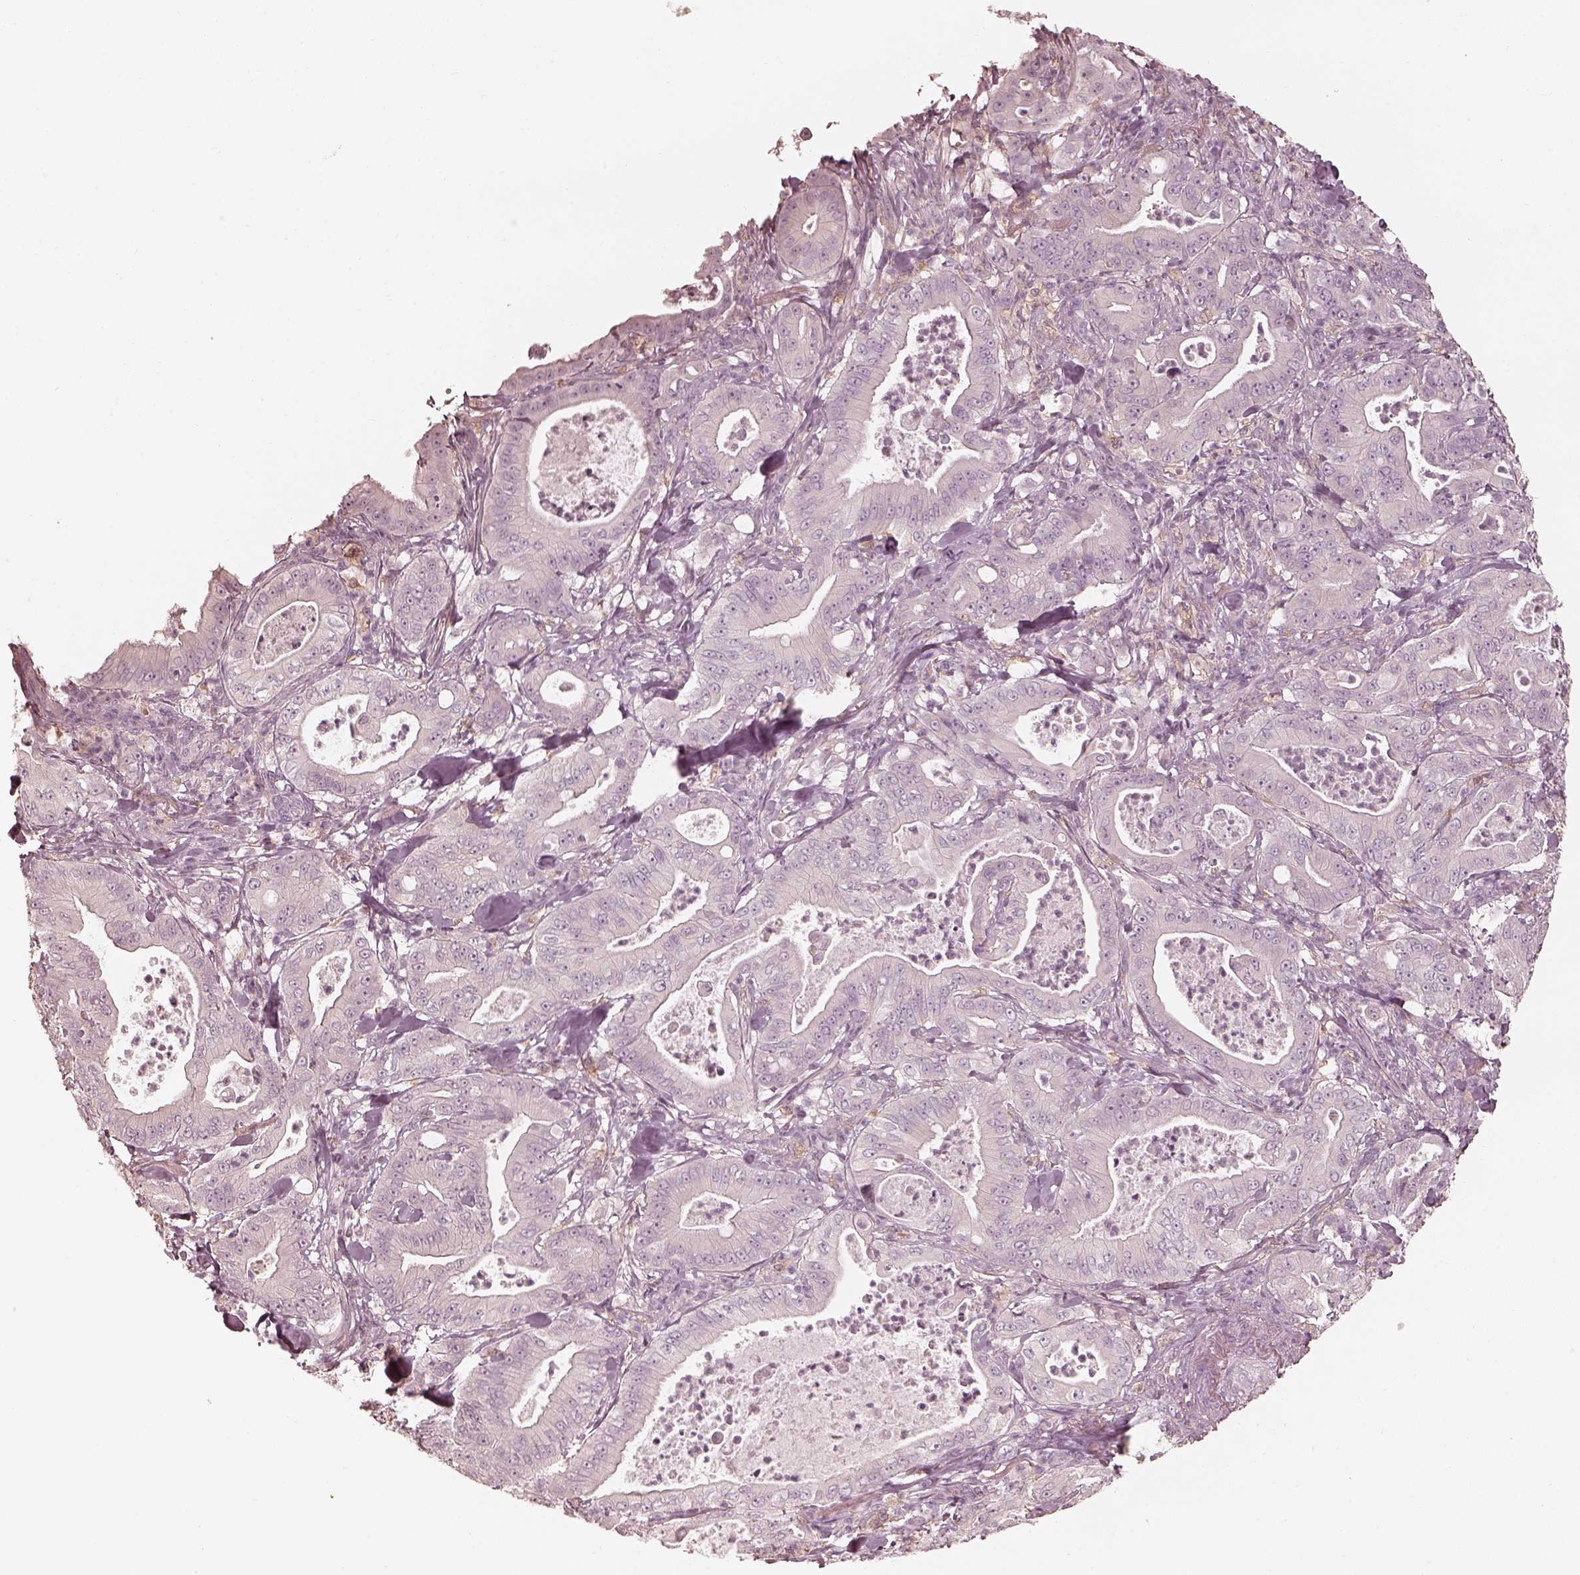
{"staining": {"intensity": "negative", "quantity": "none", "location": "none"}, "tissue": "pancreatic cancer", "cell_type": "Tumor cells", "image_type": "cancer", "snomed": [{"axis": "morphology", "description": "Adenocarcinoma, NOS"}, {"axis": "topography", "description": "Pancreas"}], "caption": "An immunohistochemistry (IHC) image of pancreatic cancer is shown. There is no staining in tumor cells of pancreatic cancer.", "gene": "FMNL2", "patient": {"sex": "male", "age": 71}}